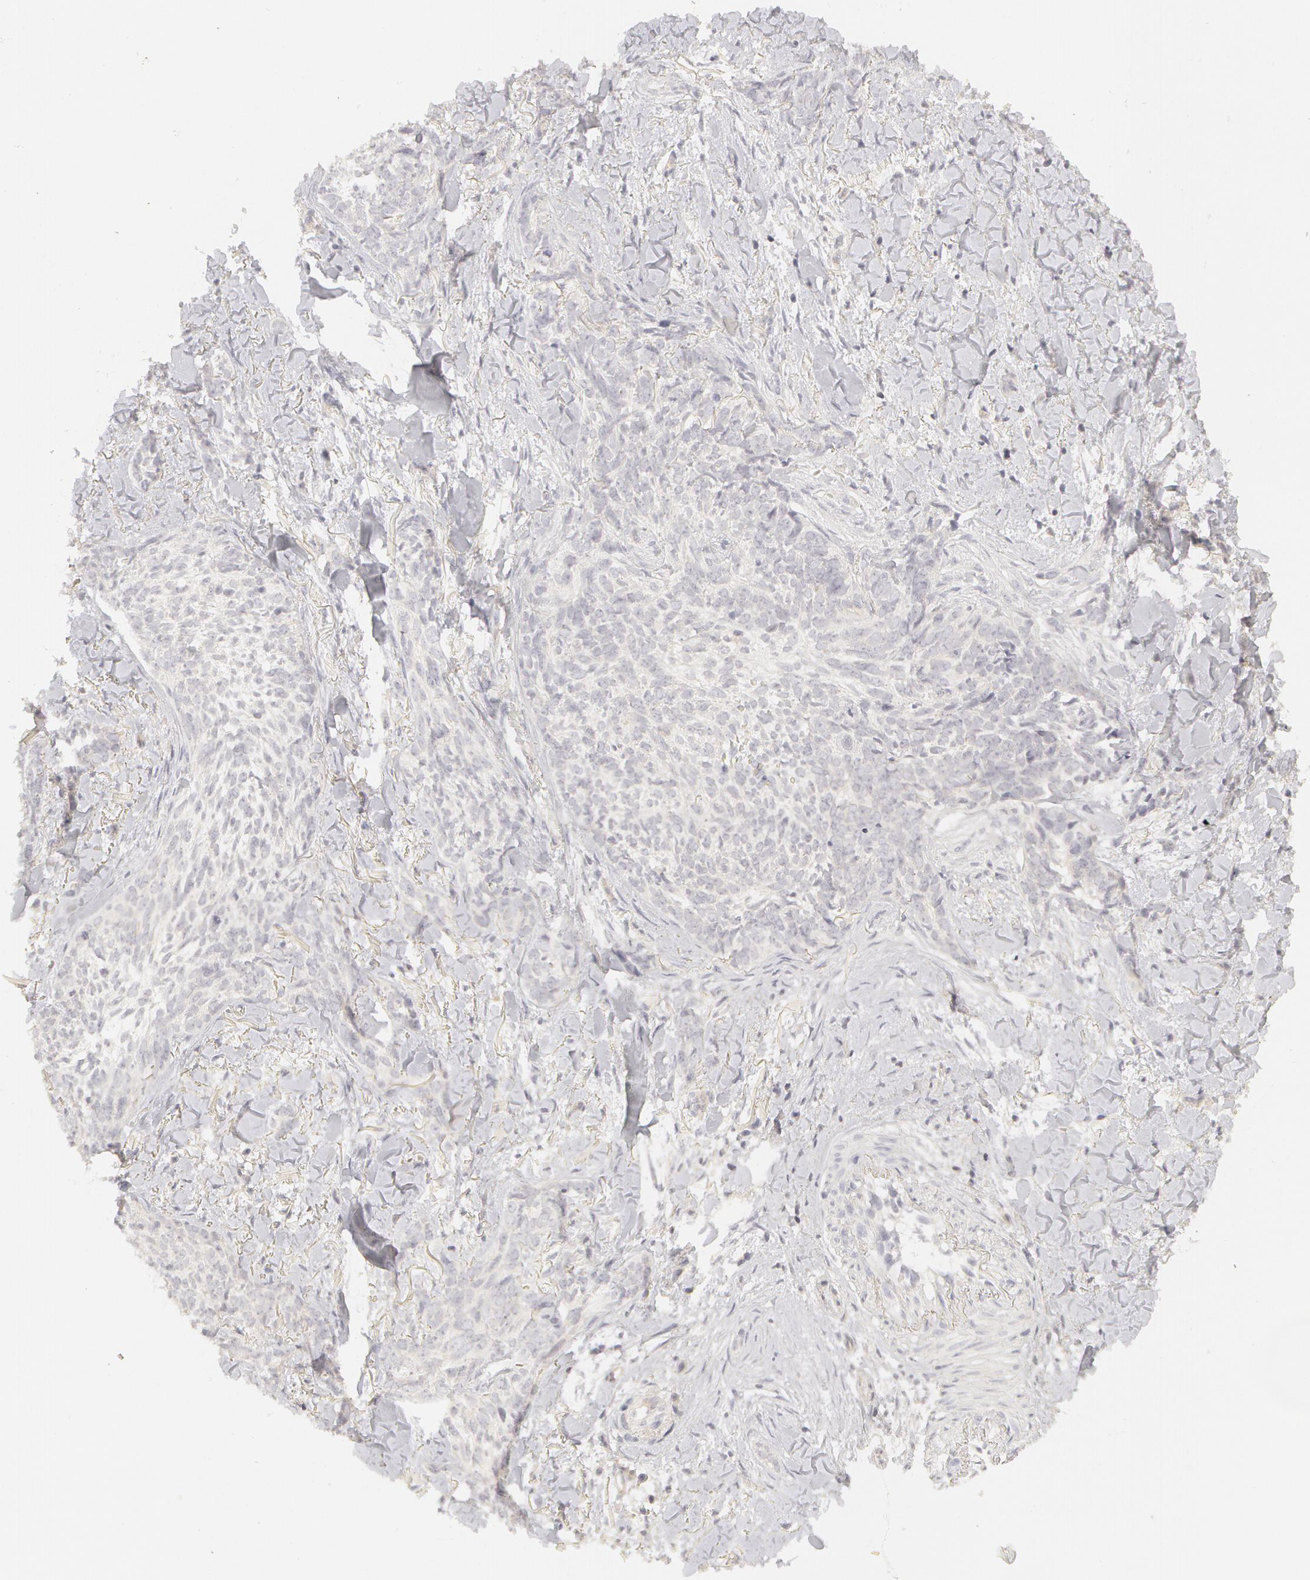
{"staining": {"intensity": "negative", "quantity": "none", "location": "none"}, "tissue": "skin cancer", "cell_type": "Tumor cells", "image_type": "cancer", "snomed": [{"axis": "morphology", "description": "Basal cell carcinoma"}, {"axis": "topography", "description": "Skin"}], "caption": "Image shows no significant protein positivity in tumor cells of basal cell carcinoma (skin).", "gene": "ABCB1", "patient": {"sex": "female", "age": 81}}